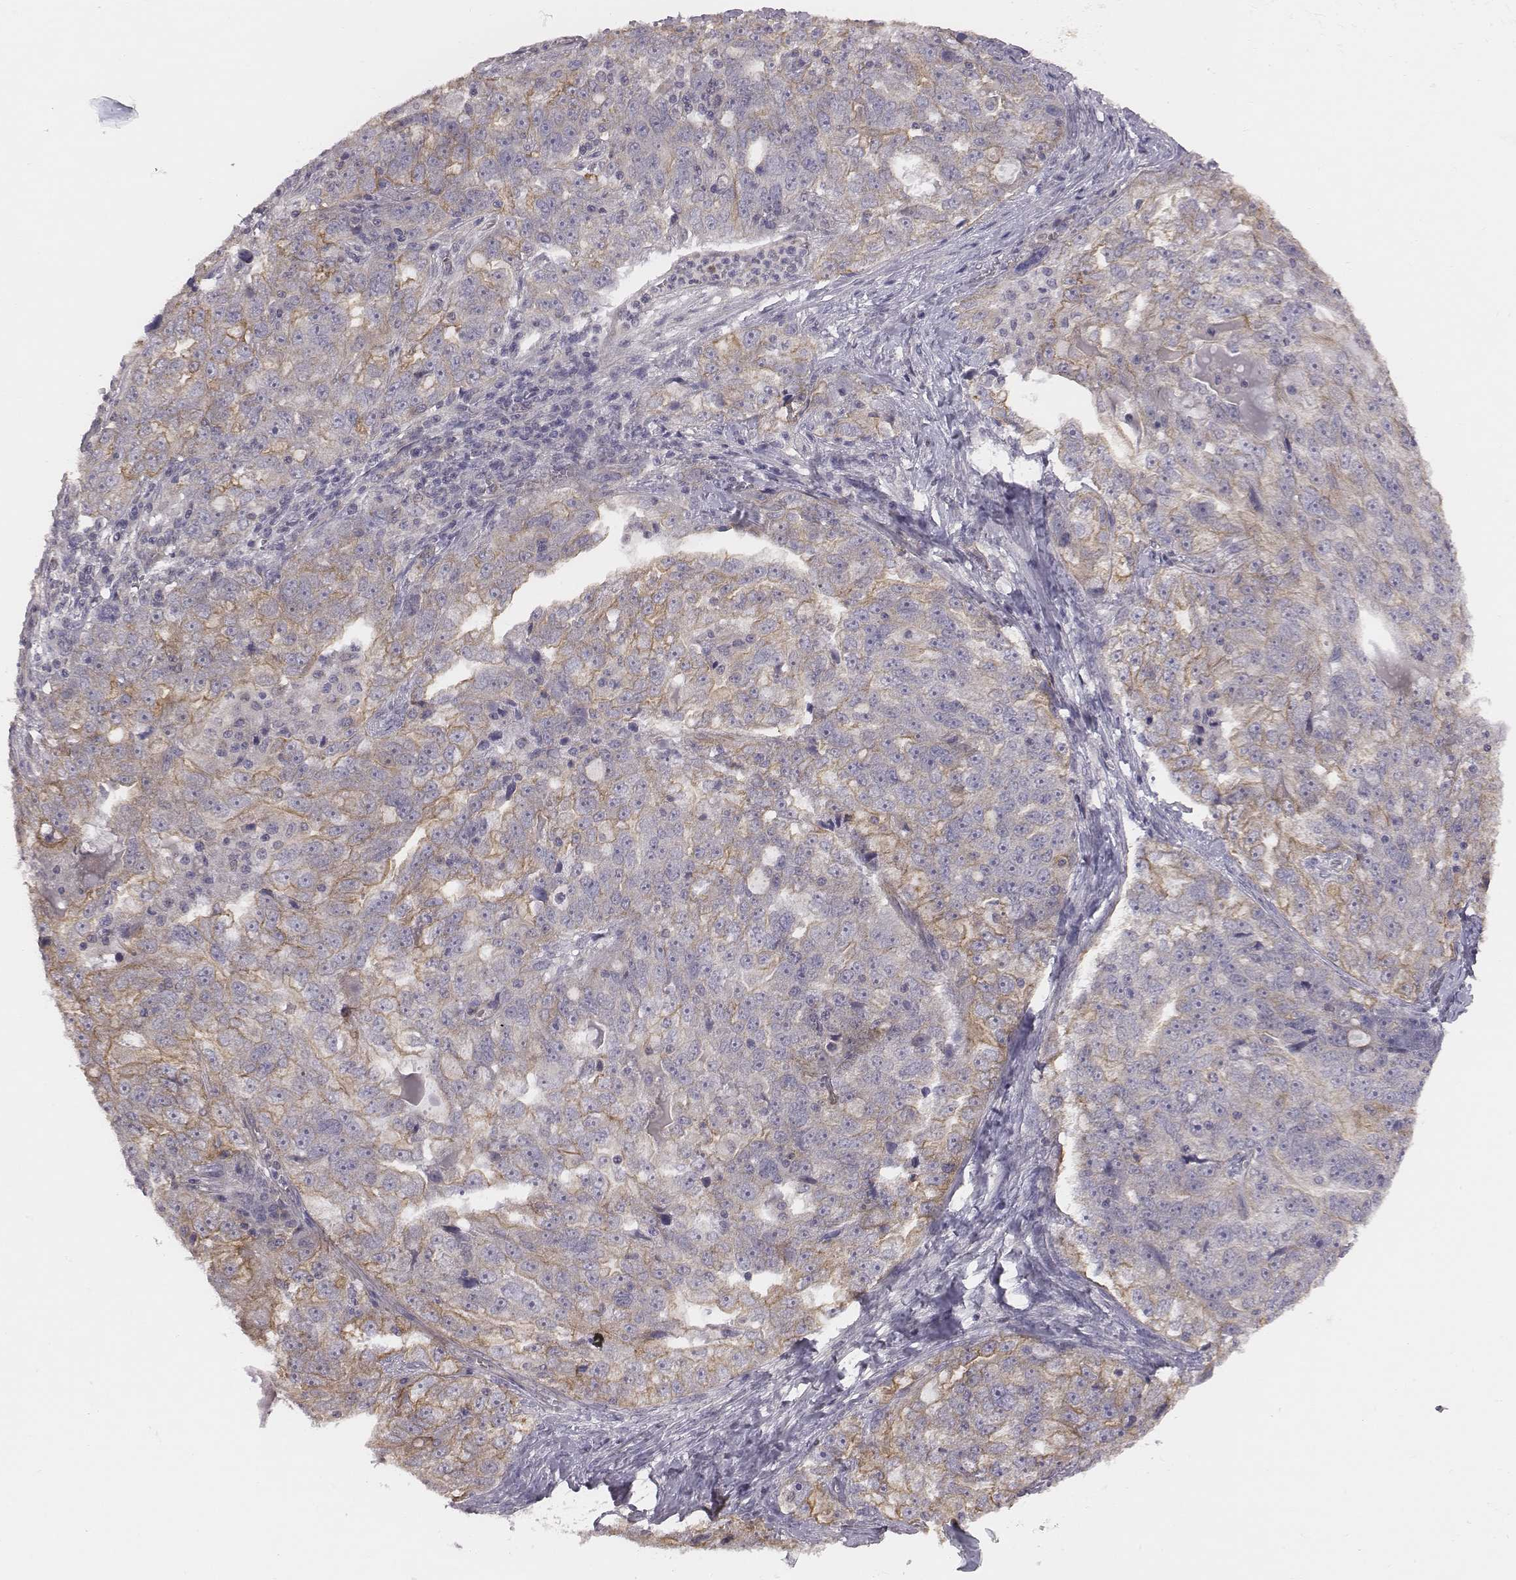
{"staining": {"intensity": "moderate", "quantity": "<25%", "location": "cytoplasmic/membranous"}, "tissue": "ovarian cancer", "cell_type": "Tumor cells", "image_type": "cancer", "snomed": [{"axis": "morphology", "description": "Cystadenocarcinoma, serous, NOS"}, {"axis": "topography", "description": "Ovary"}], "caption": "A brown stain labels moderate cytoplasmic/membranous positivity of a protein in serous cystadenocarcinoma (ovarian) tumor cells.", "gene": "SCARF1", "patient": {"sex": "female", "age": 51}}